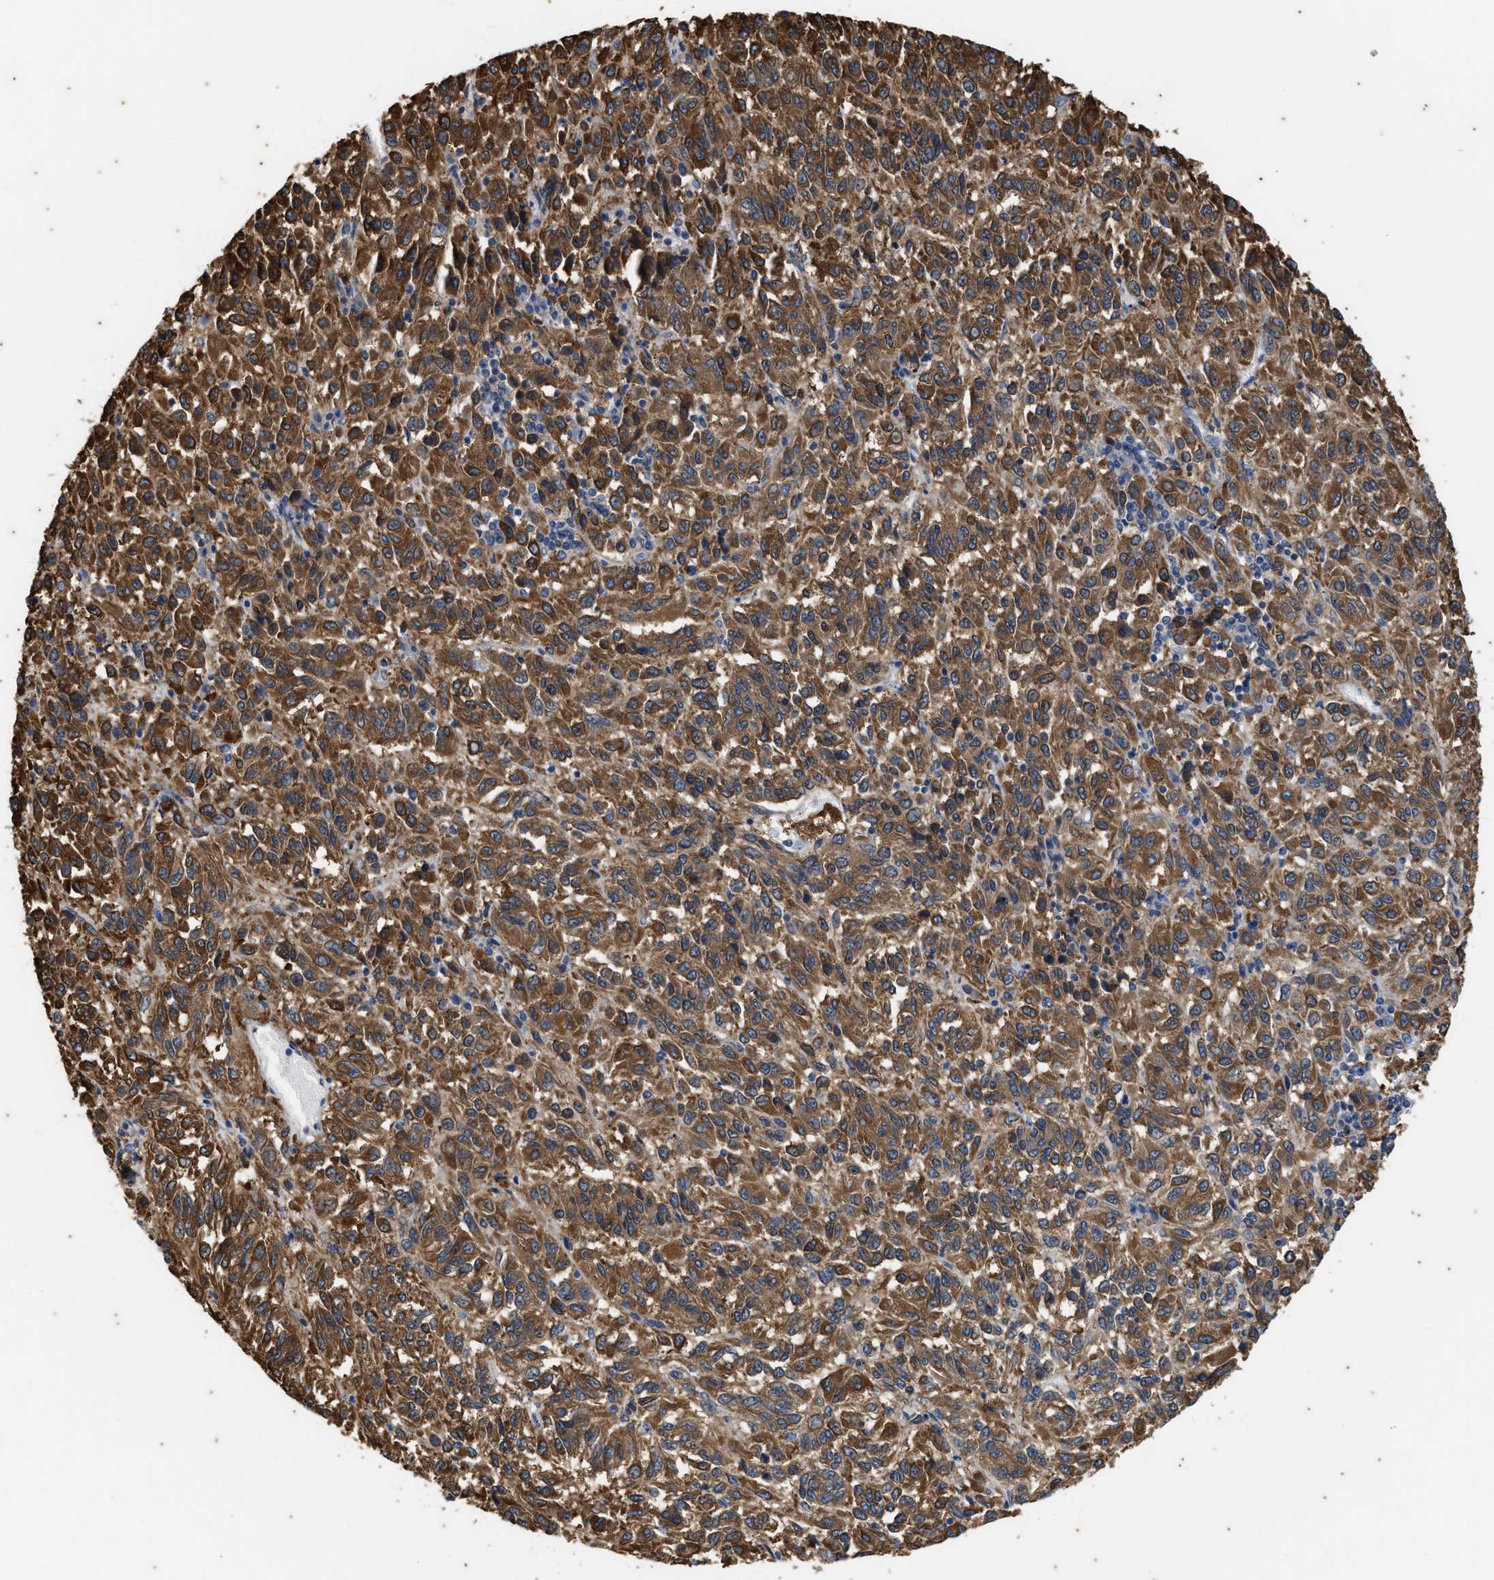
{"staining": {"intensity": "moderate", "quantity": ">75%", "location": "cytoplasmic/membranous"}, "tissue": "melanoma", "cell_type": "Tumor cells", "image_type": "cancer", "snomed": [{"axis": "morphology", "description": "Malignant melanoma, Metastatic site"}, {"axis": "topography", "description": "Lung"}], "caption": "Immunohistochemical staining of human malignant melanoma (metastatic site) exhibits medium levels of moderate cytoplasmic/membranous expression in approximately >75% of tumor cells.", "gene": "COX19", "patient": {"sex": "male", "age": 64}}